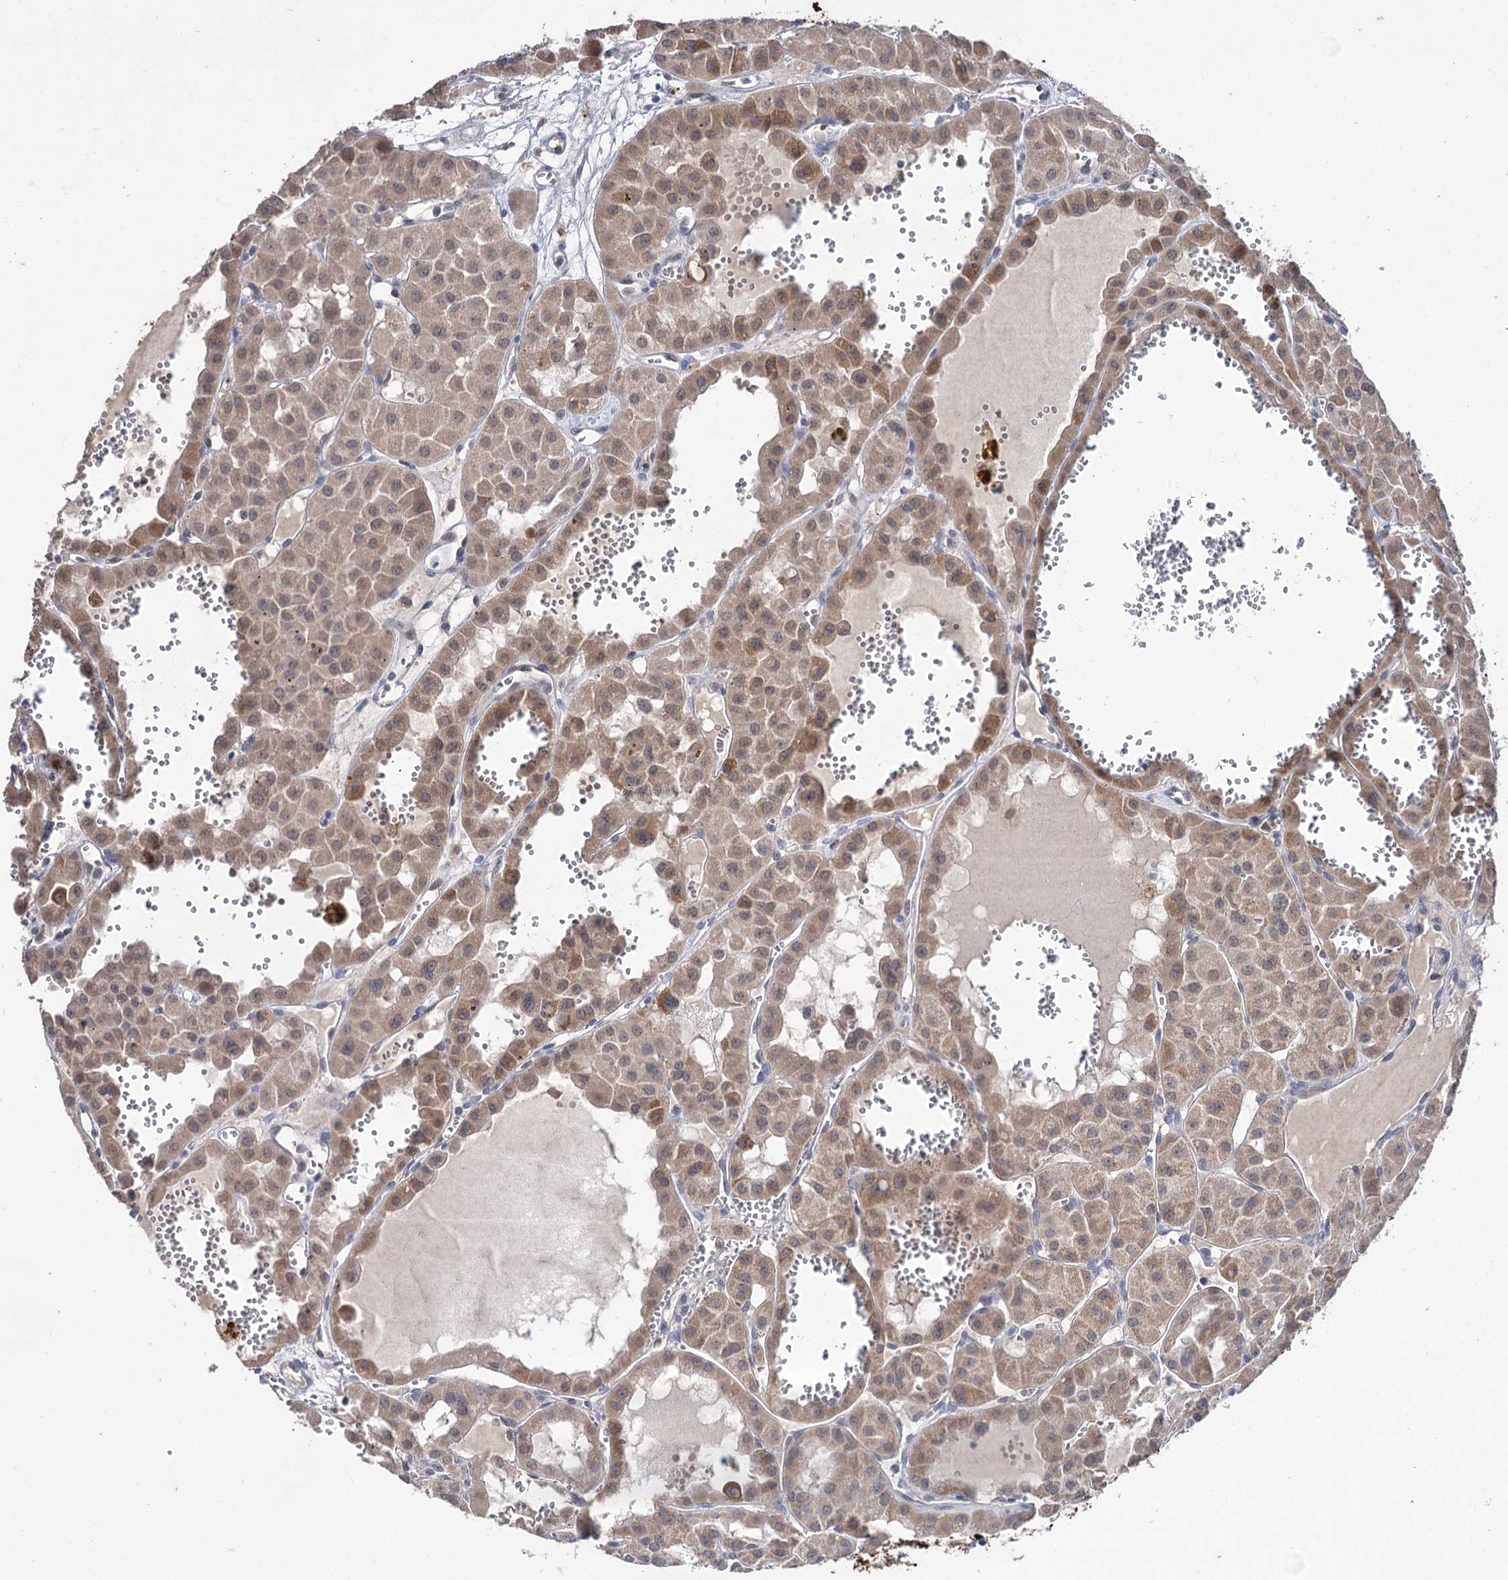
{"staining": {"intensity": "moderate", "quantity": ">75%", "location": "cytoplasmic/membranous"}, "tissue": "renal cancer", "cell_type": "Tumor cells", "image_type": "cancer", "snomed": [{"axis": "morphology", "description": "Carcinoma, NOS"}, {"axis": "topography", "description": "Kidney"}], "caption": "Immunohistochemistry image of carcinoma (renal) stained for a protein (brown), which exhibits medium levels of moderate cytoplasmic/membranous positivity in approximately >75% of tumor cells.", "gene": "CLPB", "patient": {"sex": "female", "age": 75}}